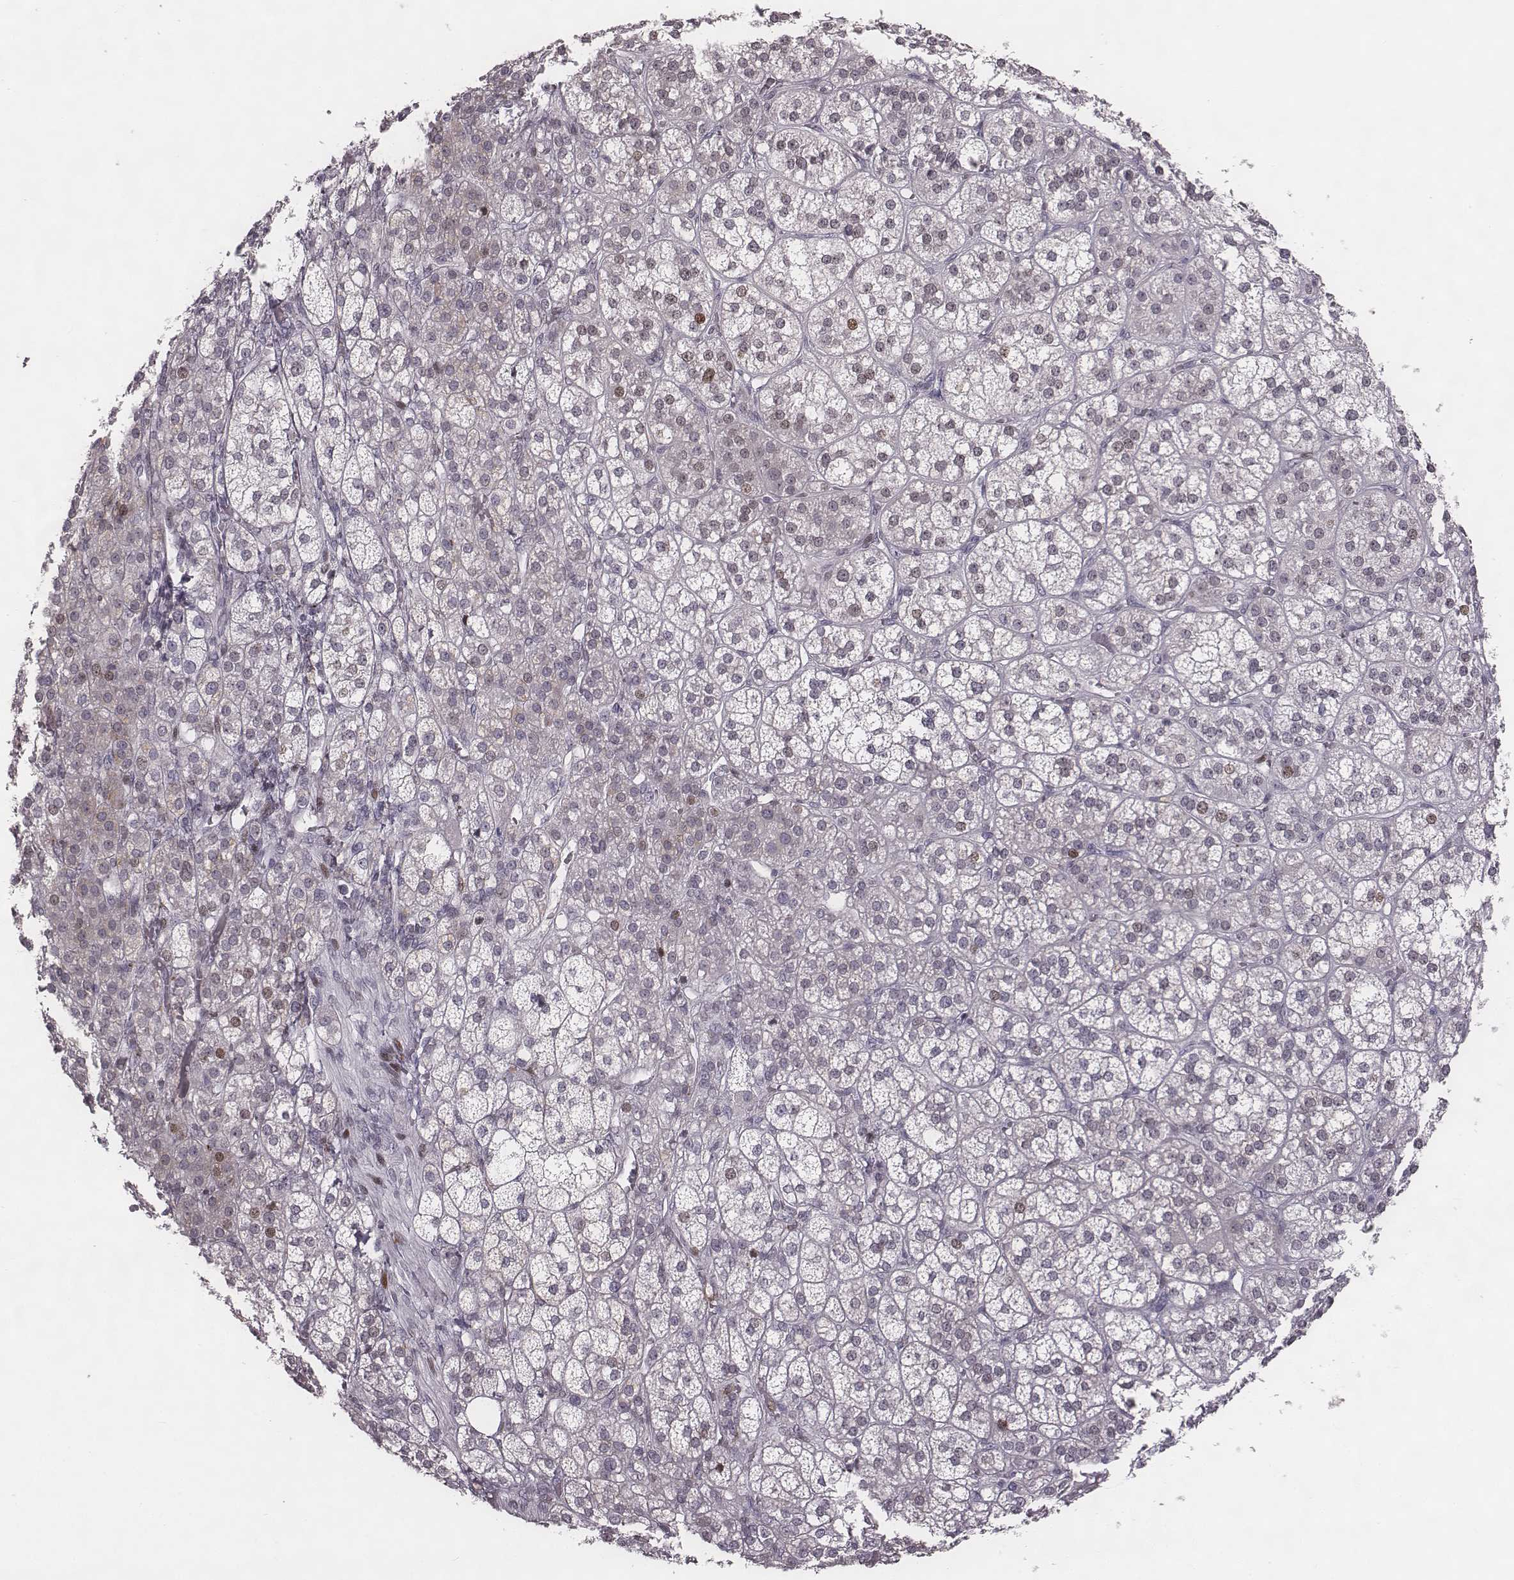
{"staining": {"intensity": "weak", "quantity": "<25%", "location": "nuclear"}, "tissue": "adrenal gland", "cell_type": "Glandular cells", "image_type": "normal", "snomed": [{"axis": "morphology", "description": "Normal tissue, NOS"}, {"axis": "topography", "description": "Adrenal gland"}], "caption": "Human adrenal gland stained for a protein using IHC displays no positivity in glandular cells.", "gene": "NDC1", "patient": {"sex": "female", "age": 60}}